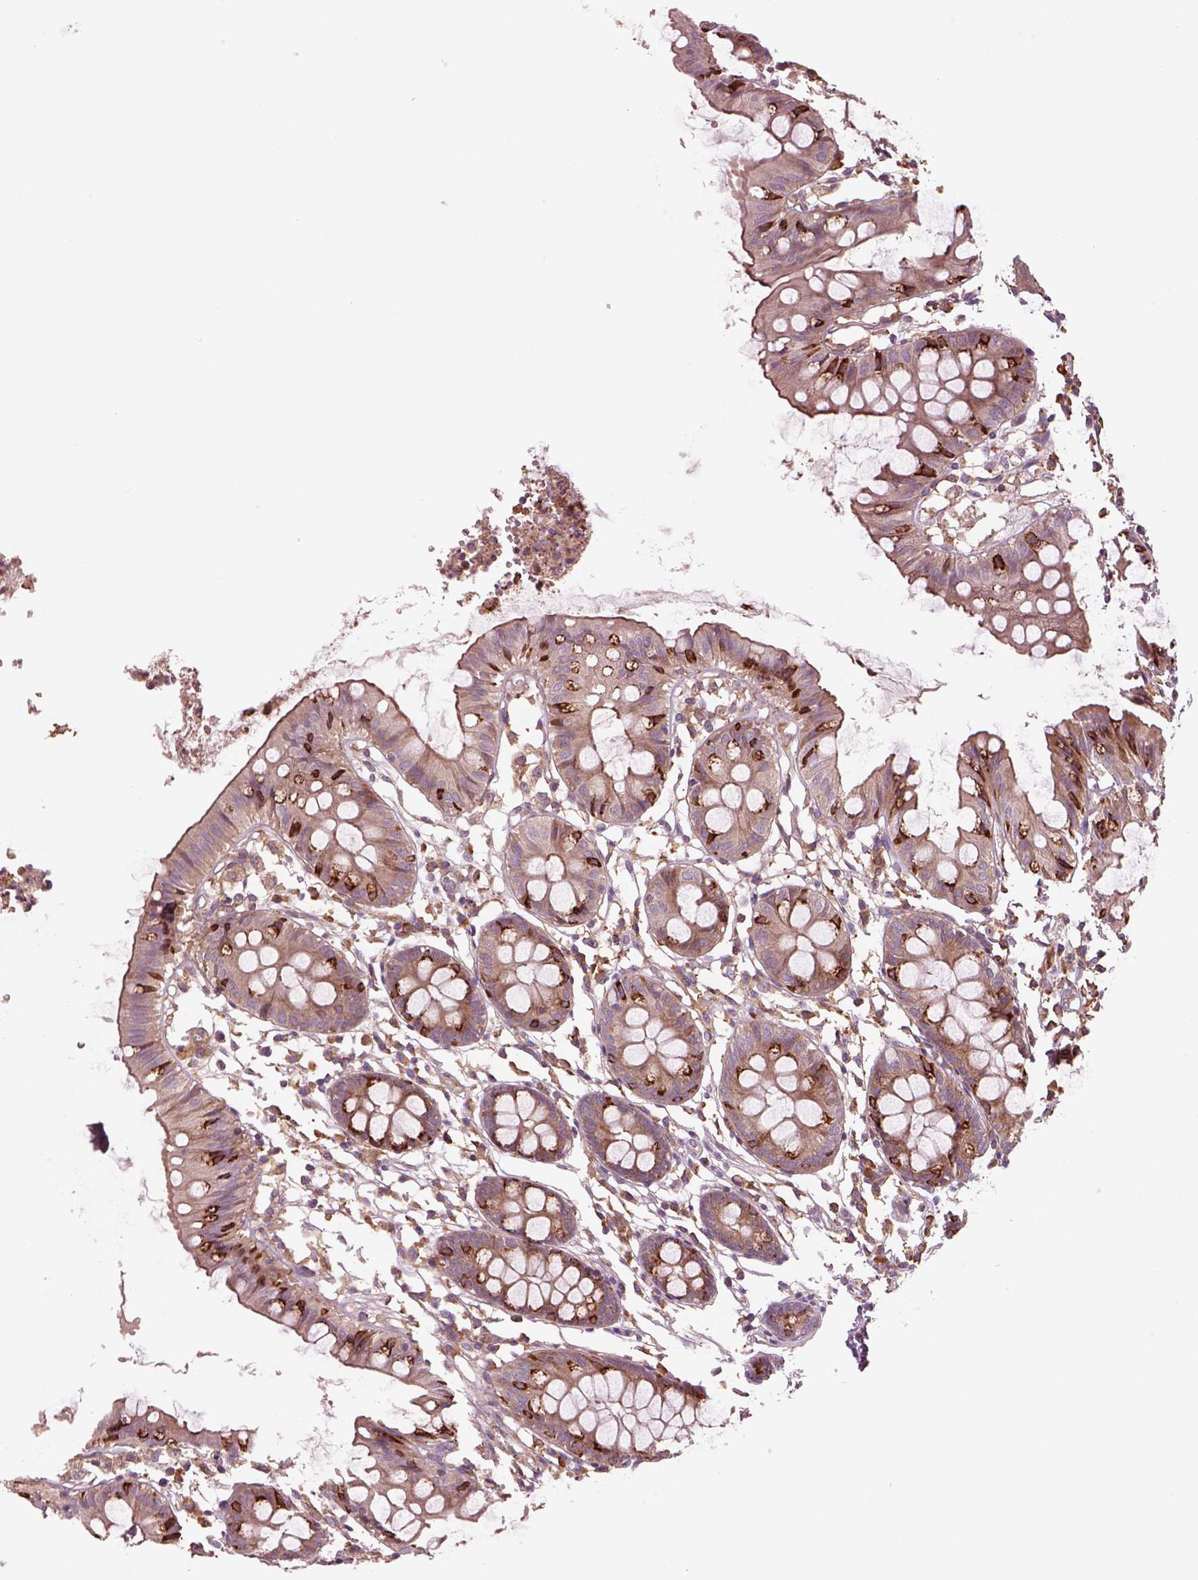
{"staining": {"intensity": "weak", "quantity": ">75%", "location": "cytoplasmic/membranous"}, "tissue": "colon", "cell_type": "Endothelial cells", "image_type": "normal", "snomed": [{"axis": "morphology", "description": "Normal tissue, NOS"}, {"axis": "topography", "description": "Colon"}], "caption": "Normal colon was stained to show a protein in brown. There is low levels of weak cytoplasmic/membranous staining in about >75% of endothelial cells. (DAB (3,3'-diaminobenzidine) IHC, brown staining for protein, blue staining for nuclei).", "gene": "ASCC2", "patient": {"sex": "female", "age": 84}}